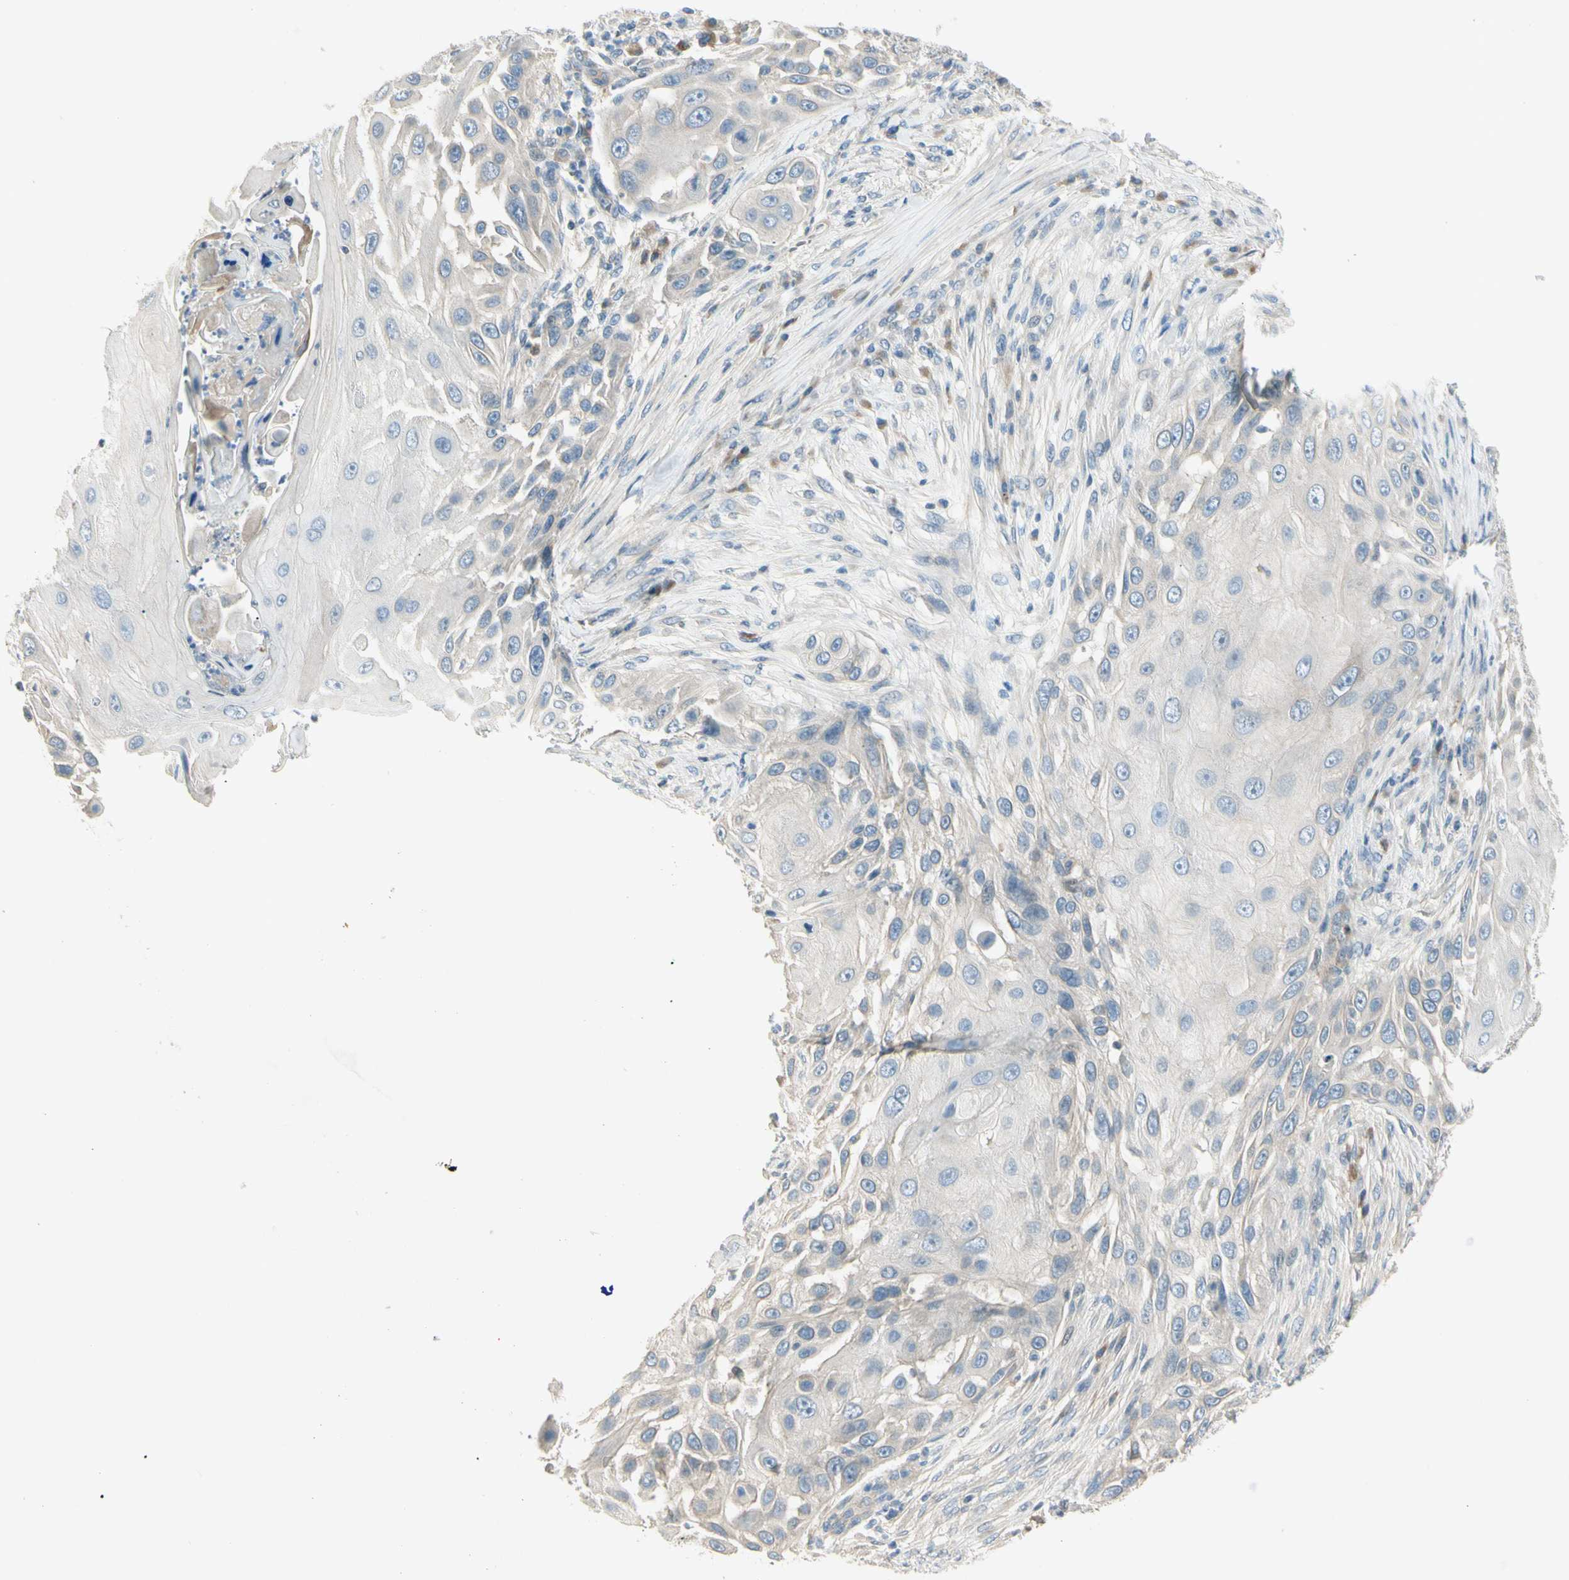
{"staining": {"intensity": "negative", "quantity": "none", "location": "none"}, "tissue": "skin cancer", "cell_type": "Tumor cells", "image_type": "cancer", "snomed": [{"axis": "morphology", "description": "Squamous cell carcinoma, NOS"}, {"axis": "topography", "description": "Skin"}], "caption": "An immunohistochemistry histopathology image of squamous cell carcinoma (skin) is shown. There is no staining in tumor cells of squamous cell carcinoma (skin).", "gene": "ADGRA3", "patient": {"sex": "female", "age": 44}}